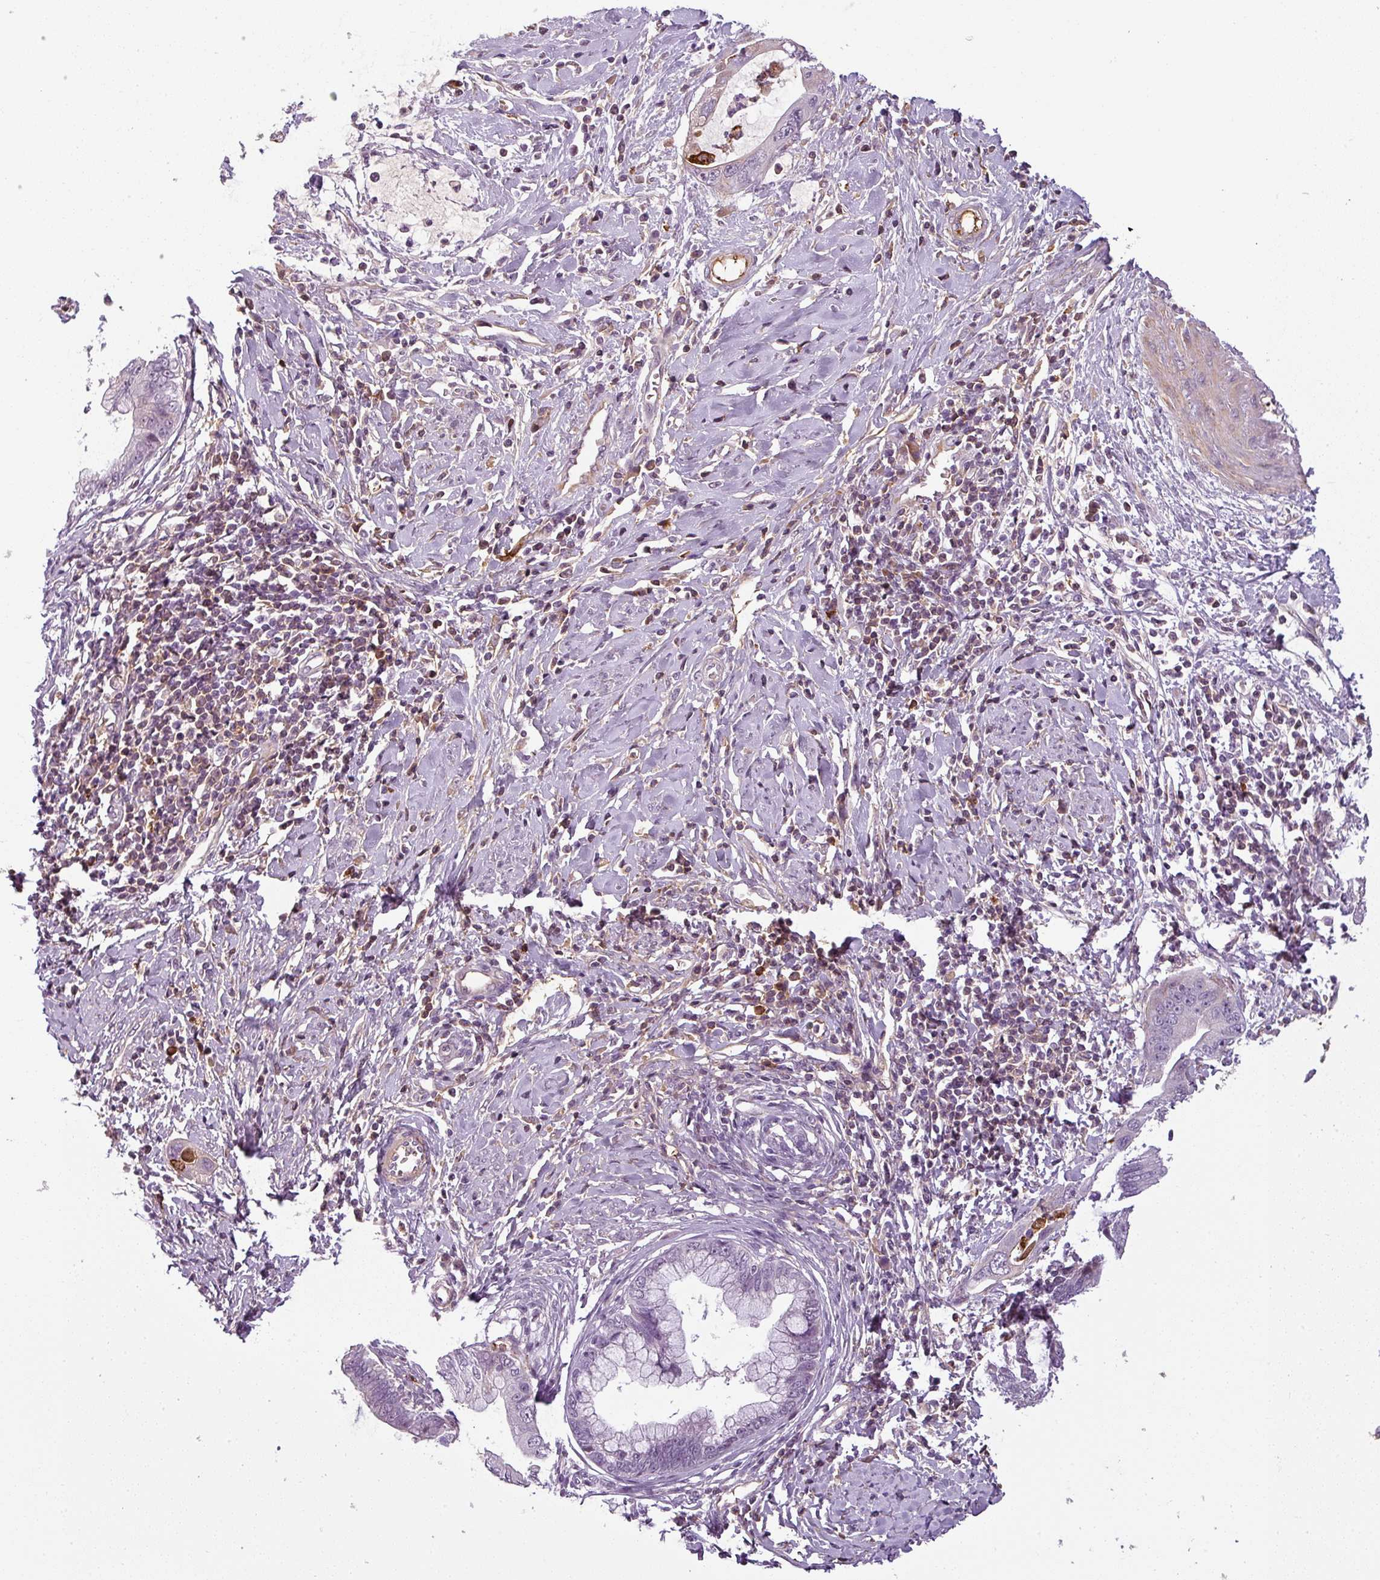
{"staining": {"intensity": "negative", "quantity": "none", "location": "none"}, "tissue": "cervical cancer", "cell_type": "Tumor cells", "image_type": "cancer", "snomed": [{"axis": "morphology", "description": "Adenocarcinoma, NOS"}, {"axis": "topography", "description": "Cervix"}], "caption": "A micrograph of cervical cancer (adenocarcinoma) stained for a protein reveals no brown staining in tumor cells.", "gene": "APOC1", "patient": {"sex": "female", "age": 44}}